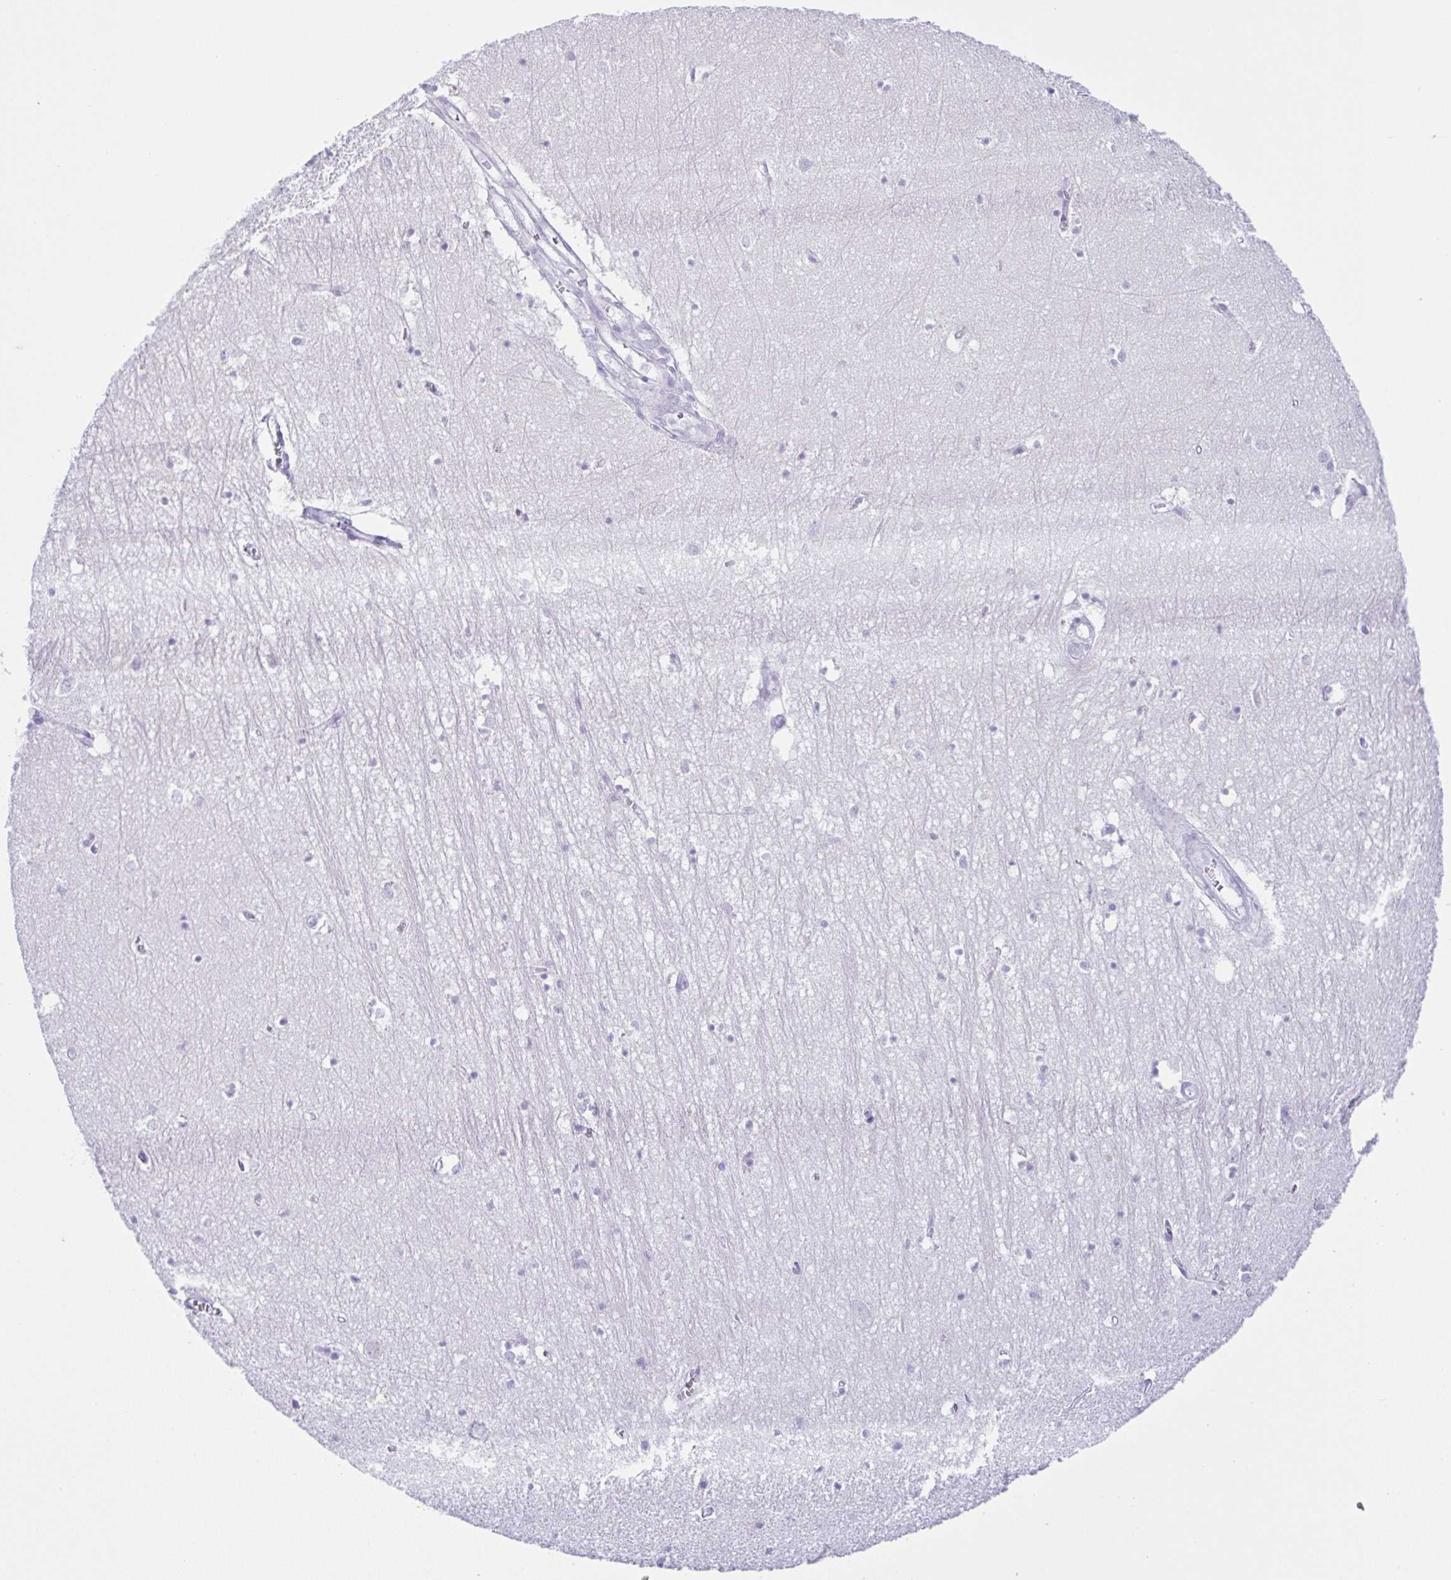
{"staining": {"intensity": "negative", "quantity": "none", "location": "none"}, "tissue": "hippocampus", "cell_type": "Glial cells", "image_type": "normal", "snomed": [{"axis": "morphology", "description": "Normal tissue, NOS"}, {"axis": "topography", "description": "Hippocampus"}], "caption": "Immunohistochemistry image of unremarkable hippocampus: hippocampus stained with DAB (3,3'-diaminobenzidine) displays no significant protein staining in glial cells.", "gene": "RRM2", "patient": {"sex": "female", "age": 64}}